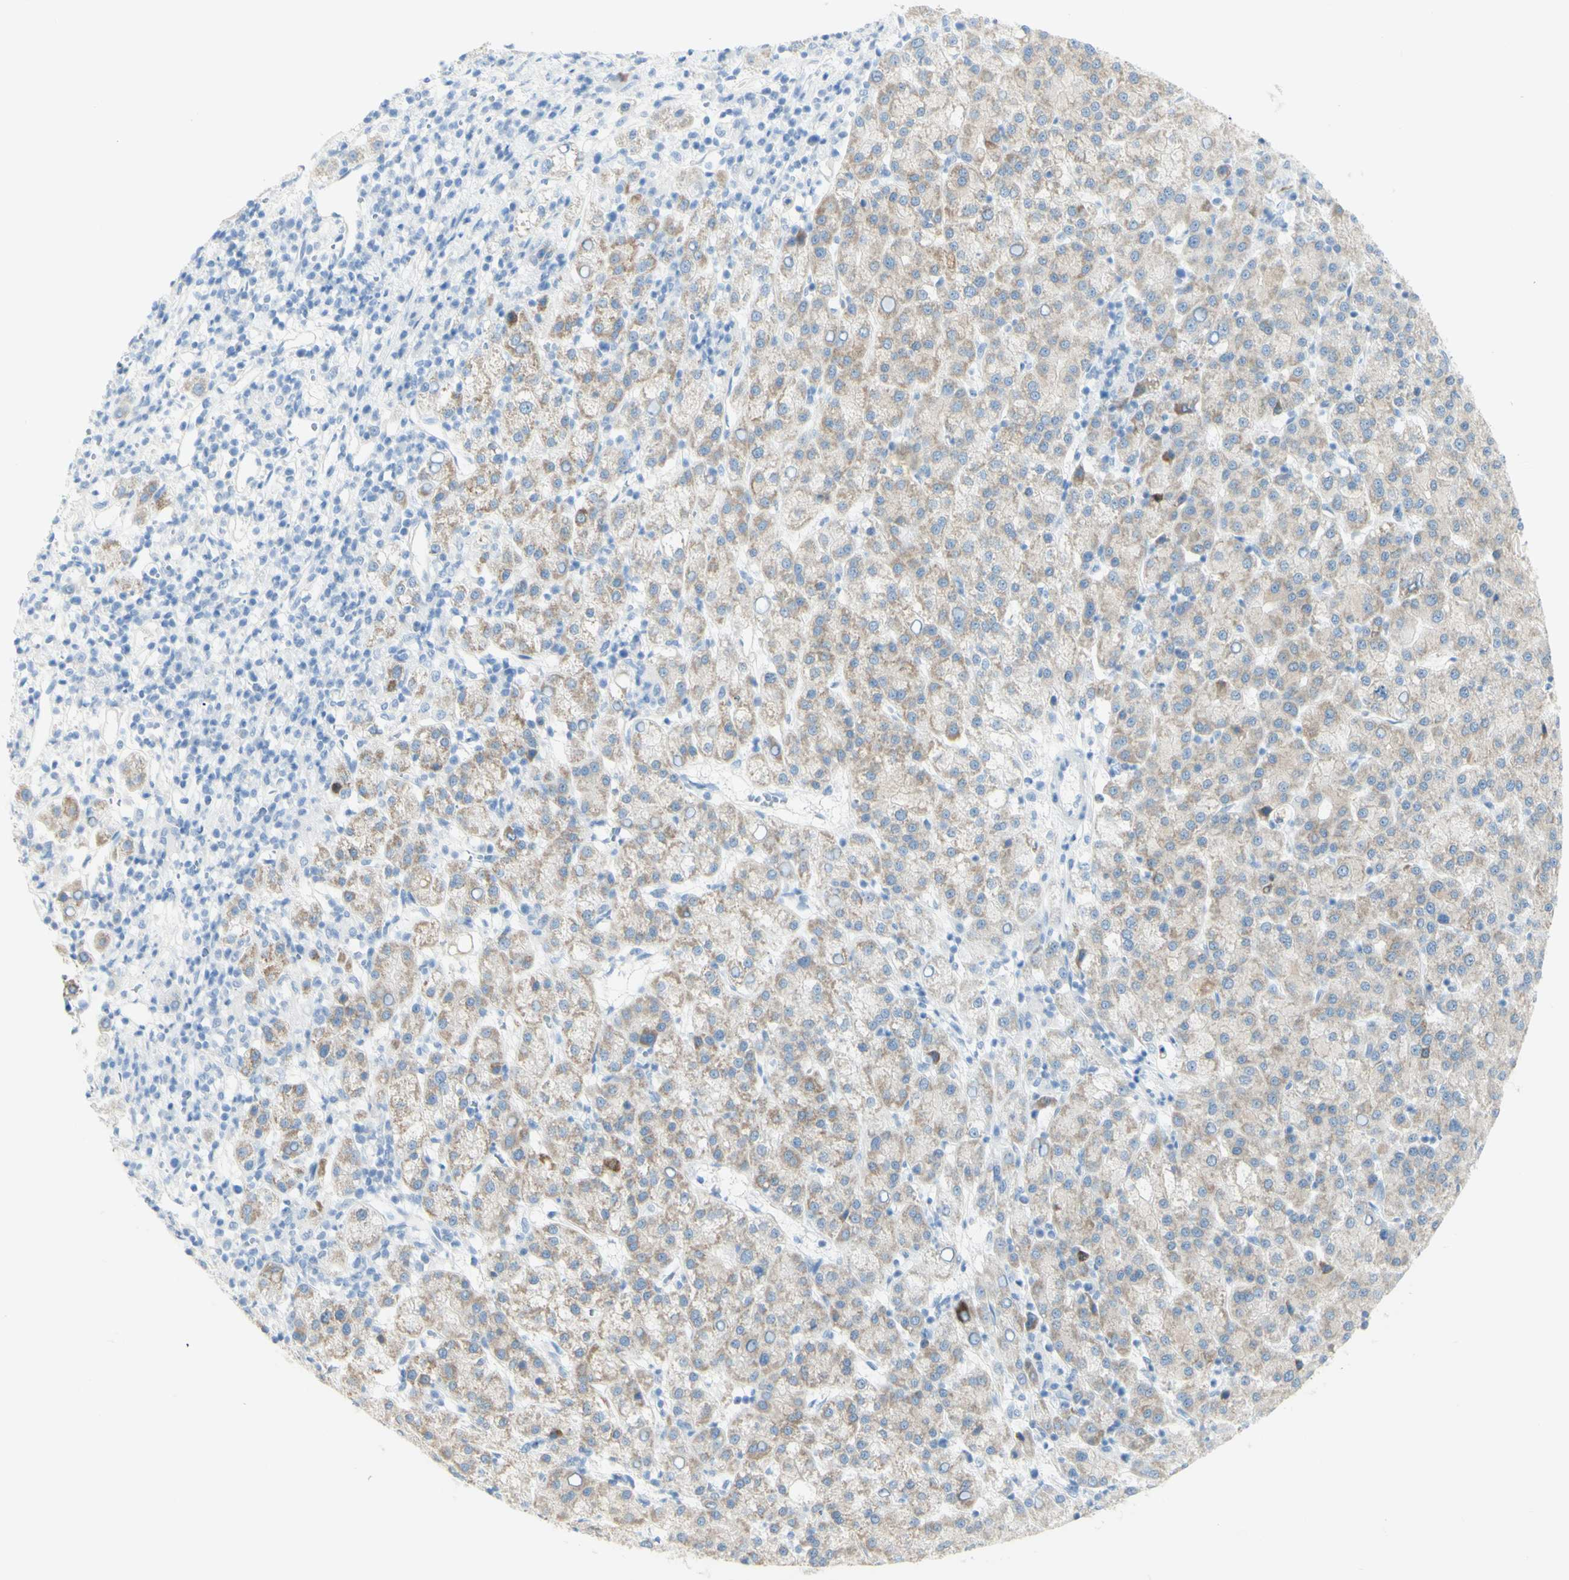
{"staining": {"intensity": "weak", "quantity": ">75%", "location": "cytoplasmic/membranous"}, "tissue": "liver cancer", "cell_type": "Tumor cells", "image_type": "cancer", "snomed": [{"axis": "morphology", "description": "Carcinoma, Hepatocellular, NOS"}, {"axis": "topography", "description": "Liver"}], "caption": "Protein analysis of liver cancer tissue exhibits weak cytoplasmic/membranous positivity in about >75% of tumor cells.", "gene": "LETM1", "patient": {"sex": "female", "age": 58}}